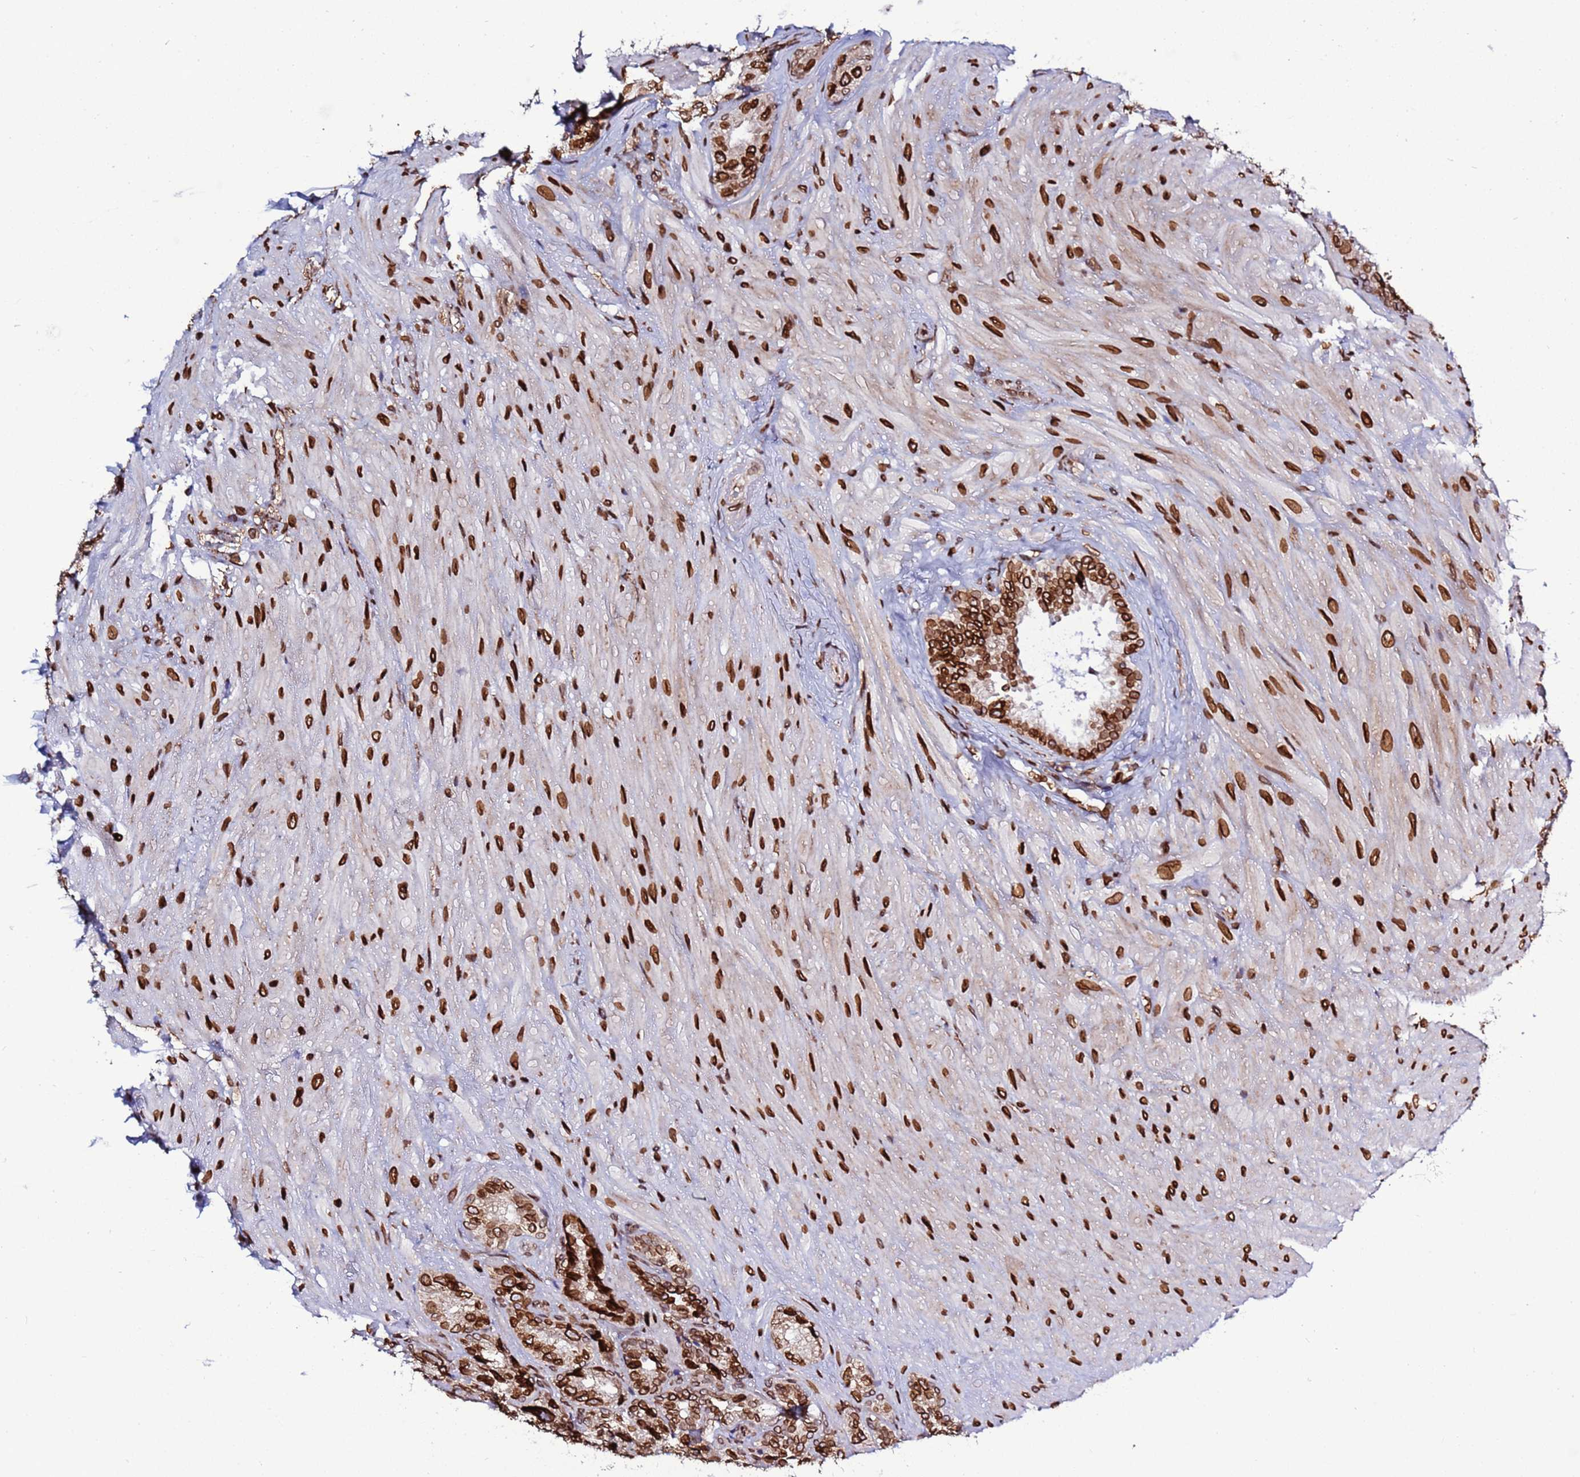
{"staining": {"intensity": "strong", "quantity": ">75%", "location": "cytoplasmic/membranous,nuclear"}, "tissue": "seminal vesicle", "cell_type": "Glandular cells", "image_type": "normal", "snomed": [{"axis": "morphology", "description": "Normal tissue, NOS"}, {"axis": "topography", "description": "Seminal veicle"}, {"axis": "topography", "description": "Peripheral nerve tissue"}], "caption": "Benign seminal vesicle displays strong cytoplasmic/membranous,nuclear staining in about >75% of glandular cells (Brightfield microscopy of DAB IHC at high magnification)..", "gene": "TOR1AIP1", "patient": {"sex": "male", "age": 67}}